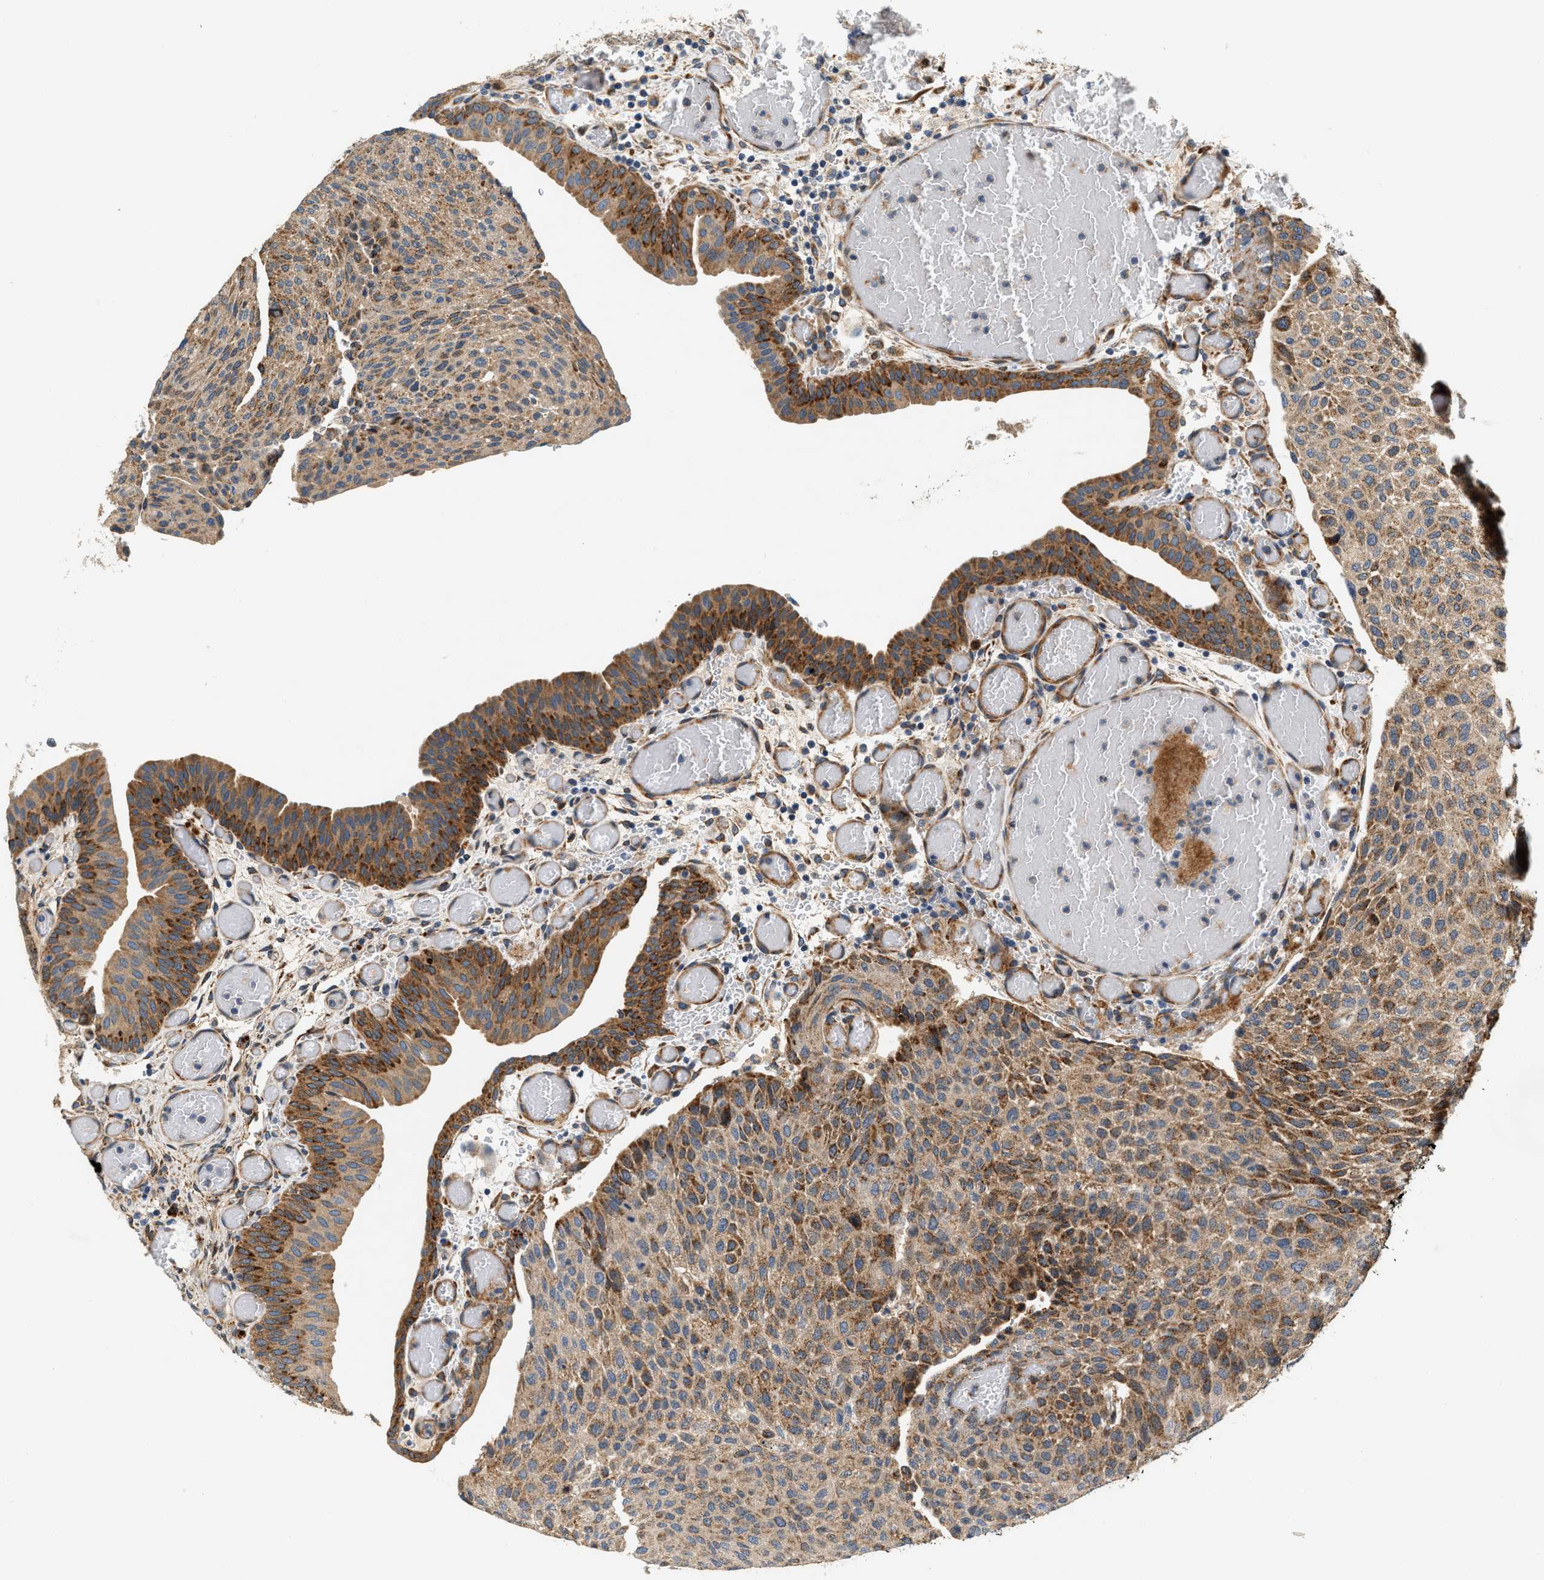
{"staining": {"intensity": "moderate", "quantity": ">75%", "location": "cytoplasmic/membranous"}, "tissue": "urothelial cancer", "cell_type": "Tumor cells", "image_type": "cancer", "snomed": [{"axis": "morphology", "description": "Urothelial carcinoma, Low grade"}, {"axis": "morphology", "description": "Urothelial carcinoma, High grade"}, {"axis": "topography", "description": "Urinary bladder"}], "caption": "Tumor cells display moderate cytoplasmic/membranous expression in about >75% of cells in low-grade urothelial carcinoma. (DAB (3,3'-diaminobenzidine) IHC with brightfield microscopy, high magnification).", "gene": "DUSP10", "patient": {"sex": "male", "age": 35}}